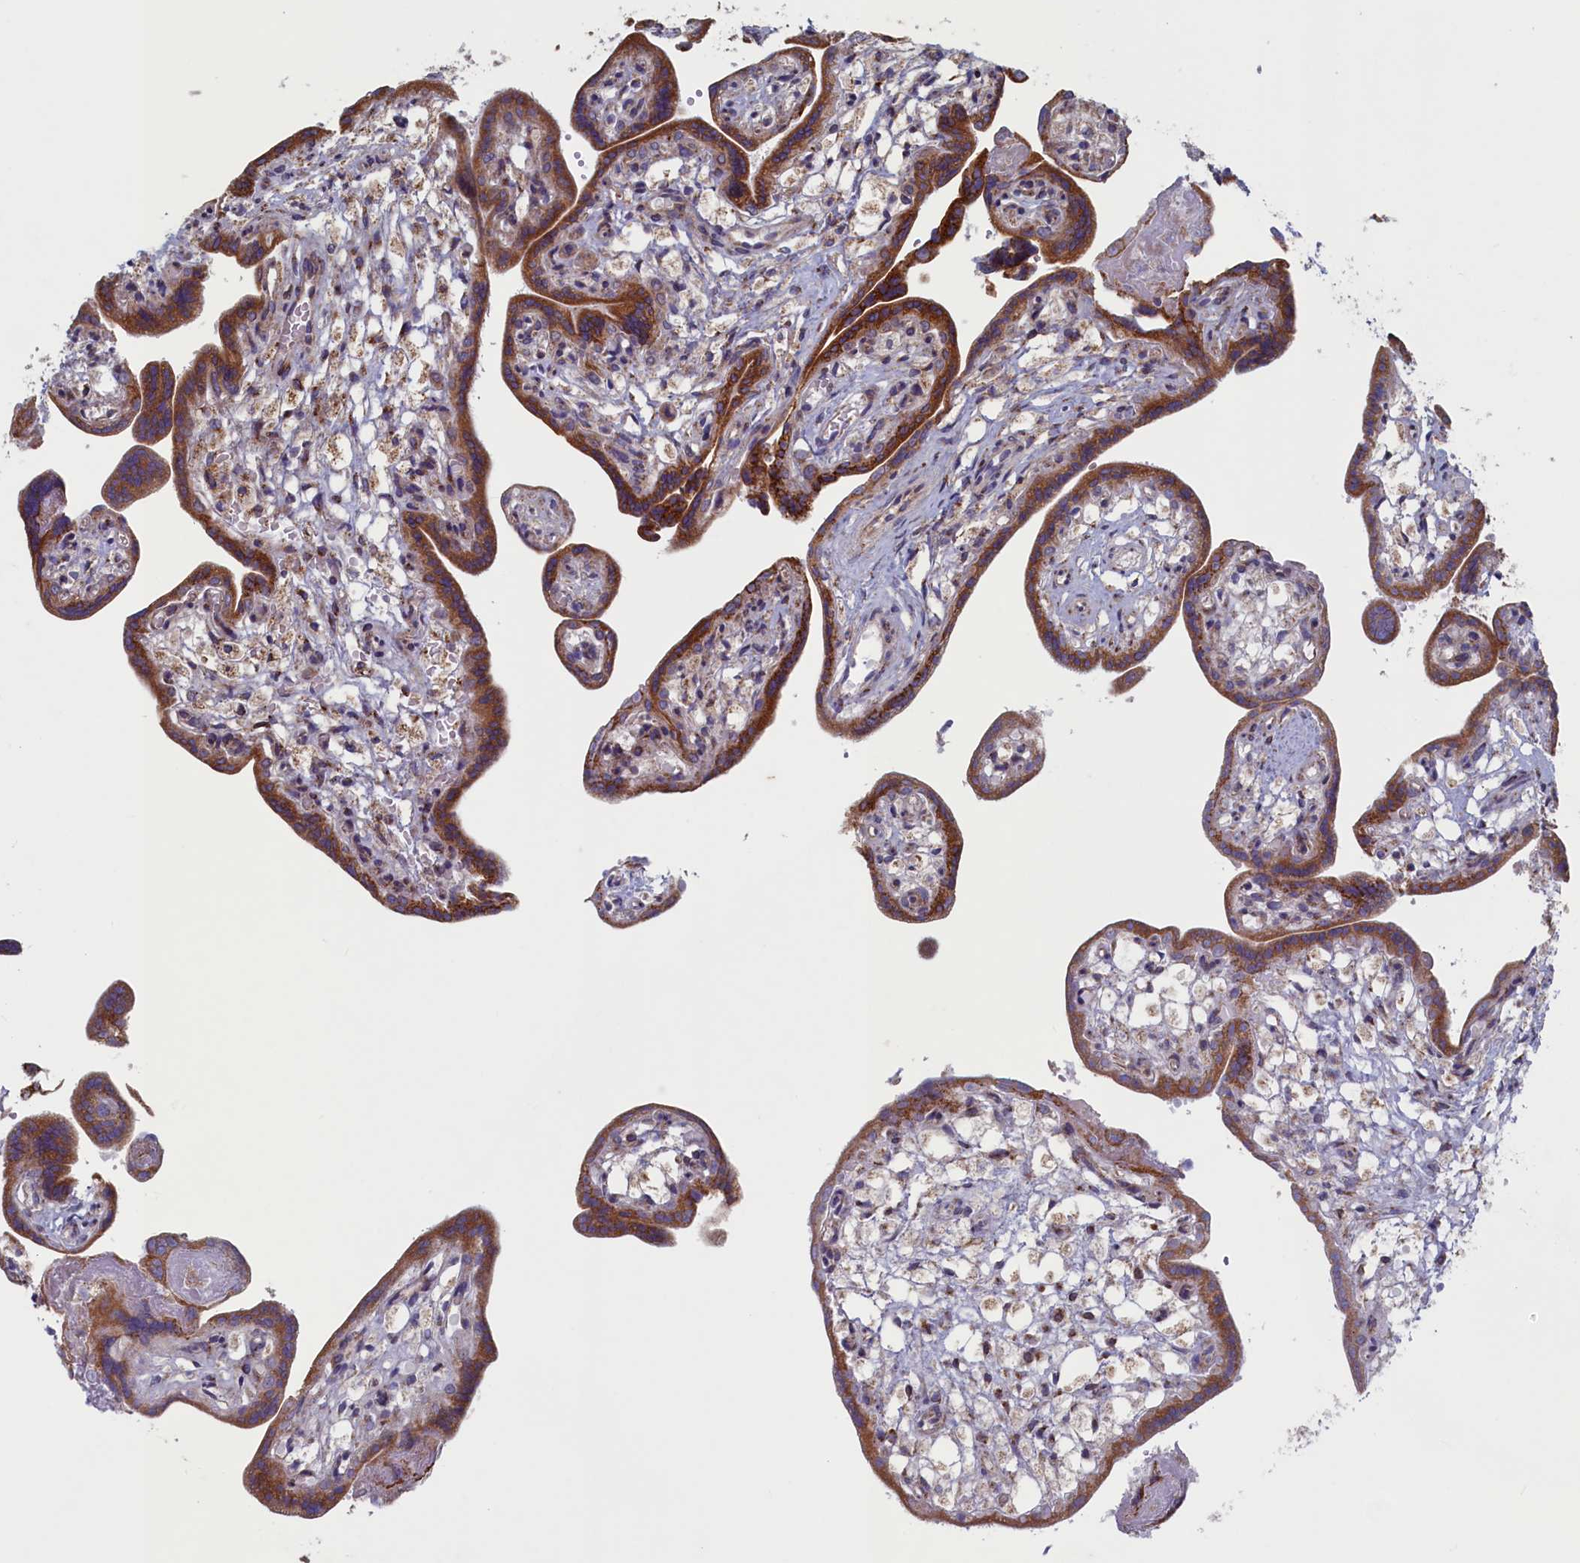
{"staining": {"intensity": "moderate", "quantity": ">75%", "location": "cytoplasmic/membranous"}, "tissue": "placenta", "cell_type": "Trophoblastic cells", "image_type": "normal", "snomed": [{"axis": "morphology", "description": "Normal tissue, NOS"}, {"axis": "topography", "description": "Placenta"}], "caption": "The image shows immunohistochemical staining of benign placenta. There is moderate cytoplasmic/membranous expression is present in approximately >75% of trophoblastic cells.", "gene": "MTFMT", "patient": {"sex": "female", "age": 37}}